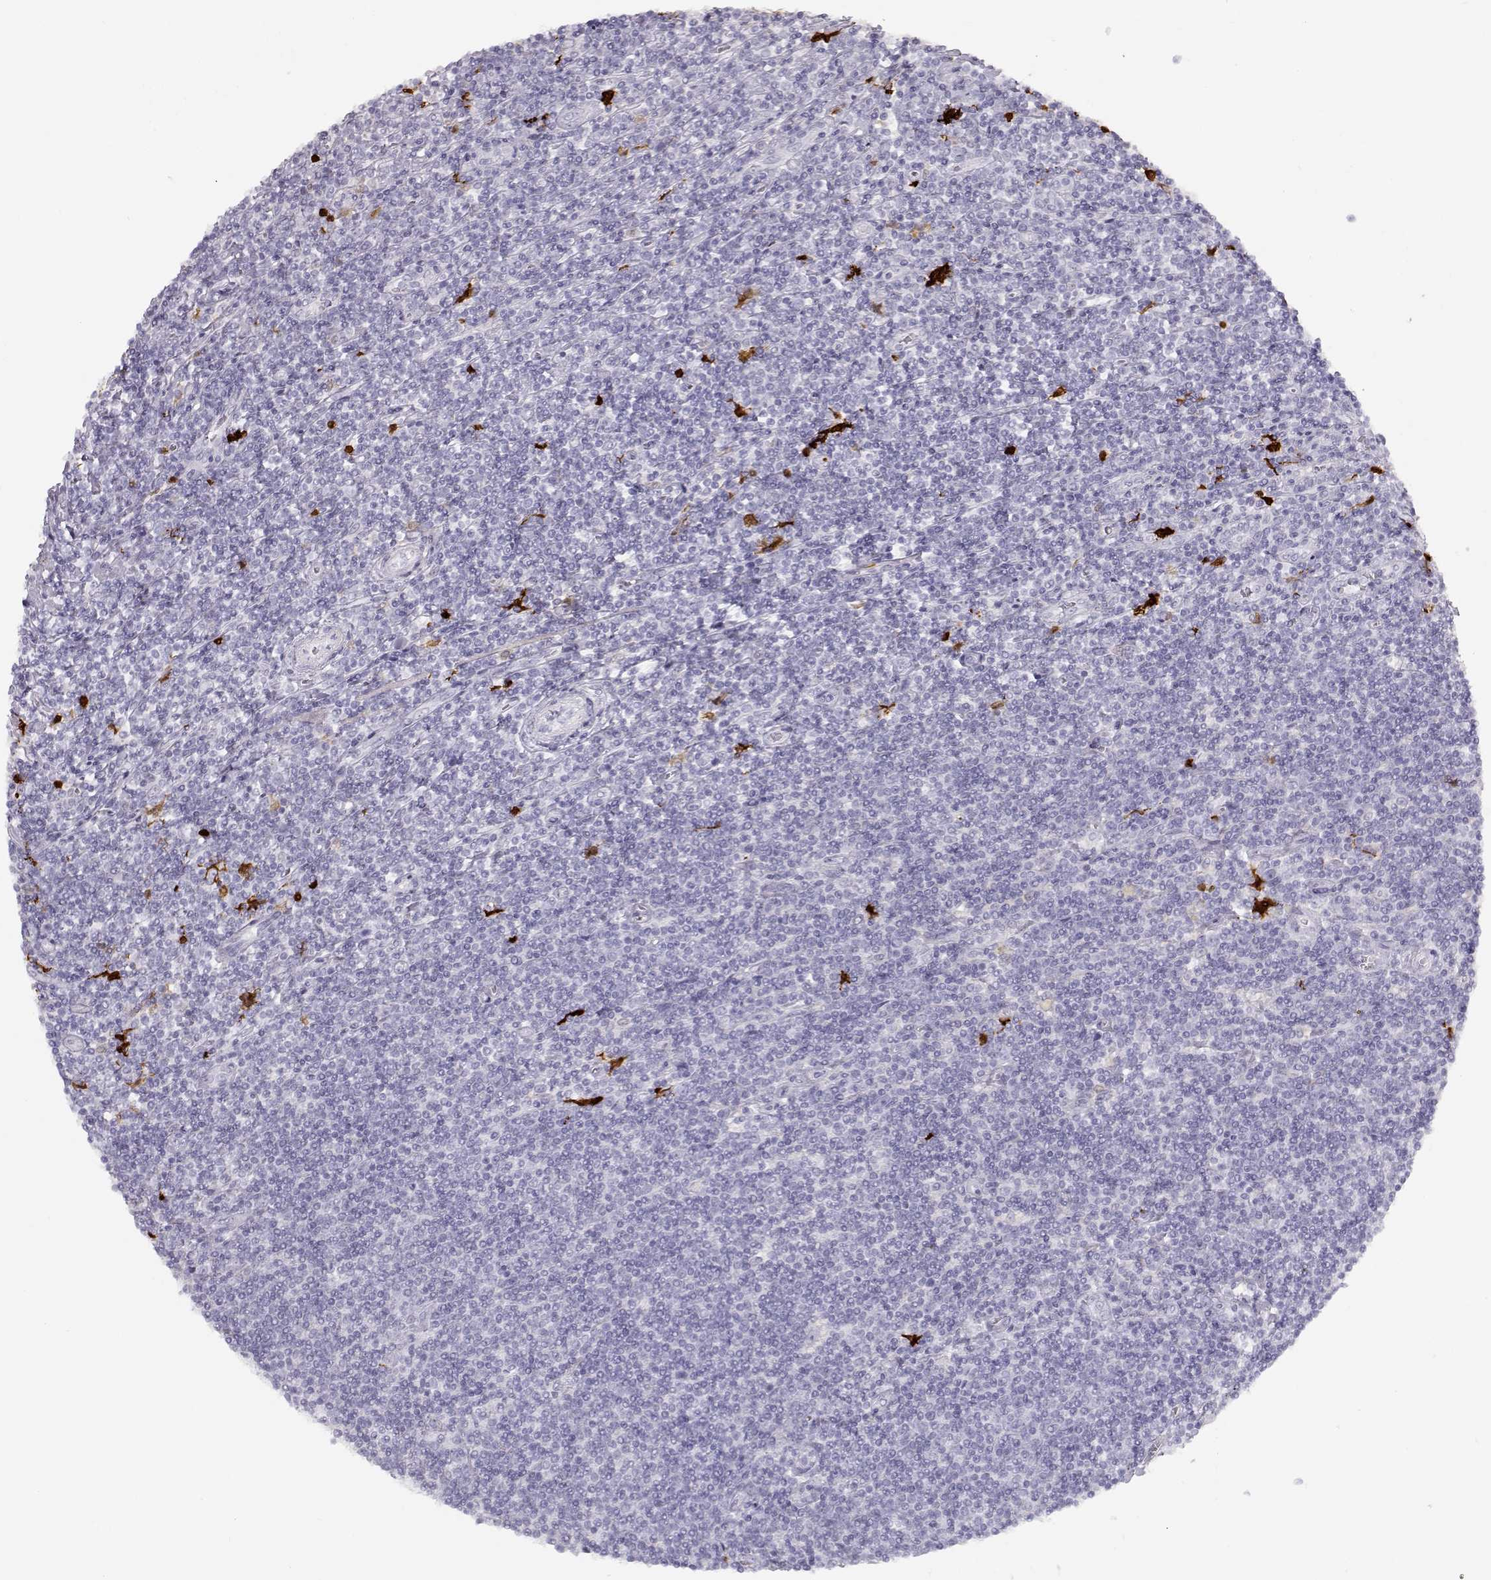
{"staining": {"intensity": "negative", "quantity": "none", "location": "none"}, "tissue": "lymphoma", "cell_type": "Tumor cells", "image_type": "cancer", "snomed": [{"axis": "morphology", "description": "Hodgkin's disease, NOS"}, {"axis": "topography", "description": "Lymph node"}], "caption": "Human Hodgkin's disease stained for a protein using immunohistochemistry displays no staining in tumor cells.", "gene": "S100B", "patient": {"sex": "male", "age": 40}}